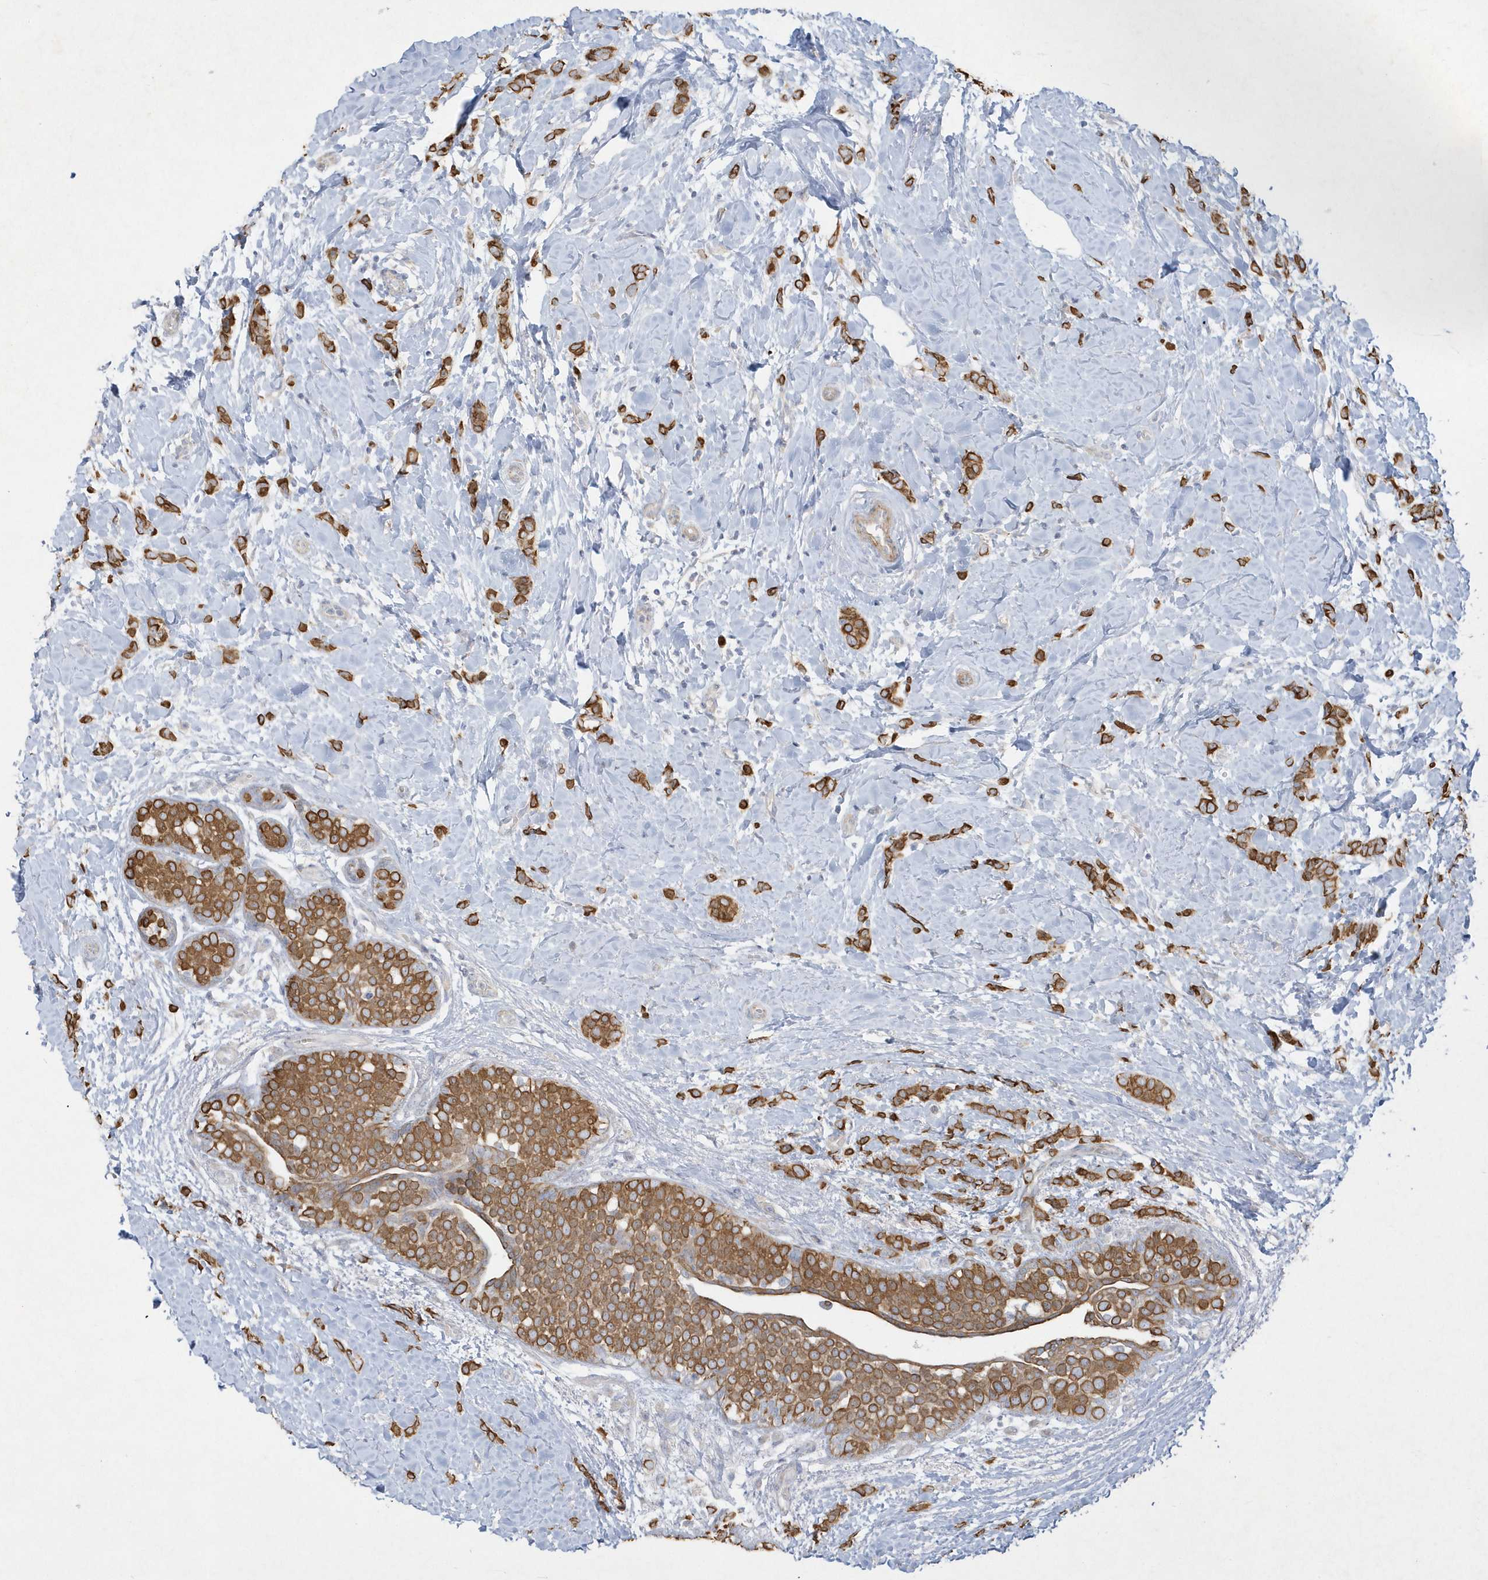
{"staining": {"intensity": "strong", "quantity": ">75%", "location": "cytoplasmic/membranous"}, "tissue": "breast cancer", "cell_type": "Tumor cells", "image_type": "cancer", "snomed": [{"axis": "morphology", "description": "Lobular carcinoma, in situ"}, {"axis": "morphology", "description": "Lobular carcinoma"}, {"axis": "topography", "description": "Breast"}], "caption": "Breast cancer (lobular carcinoma in situ) stained with a brown dye shows strong cytoplasmic/membranous positive expression in about >75% of tumor cells.", "gene": "LARS1", "patient": {"sex": "female", "age": 41}}